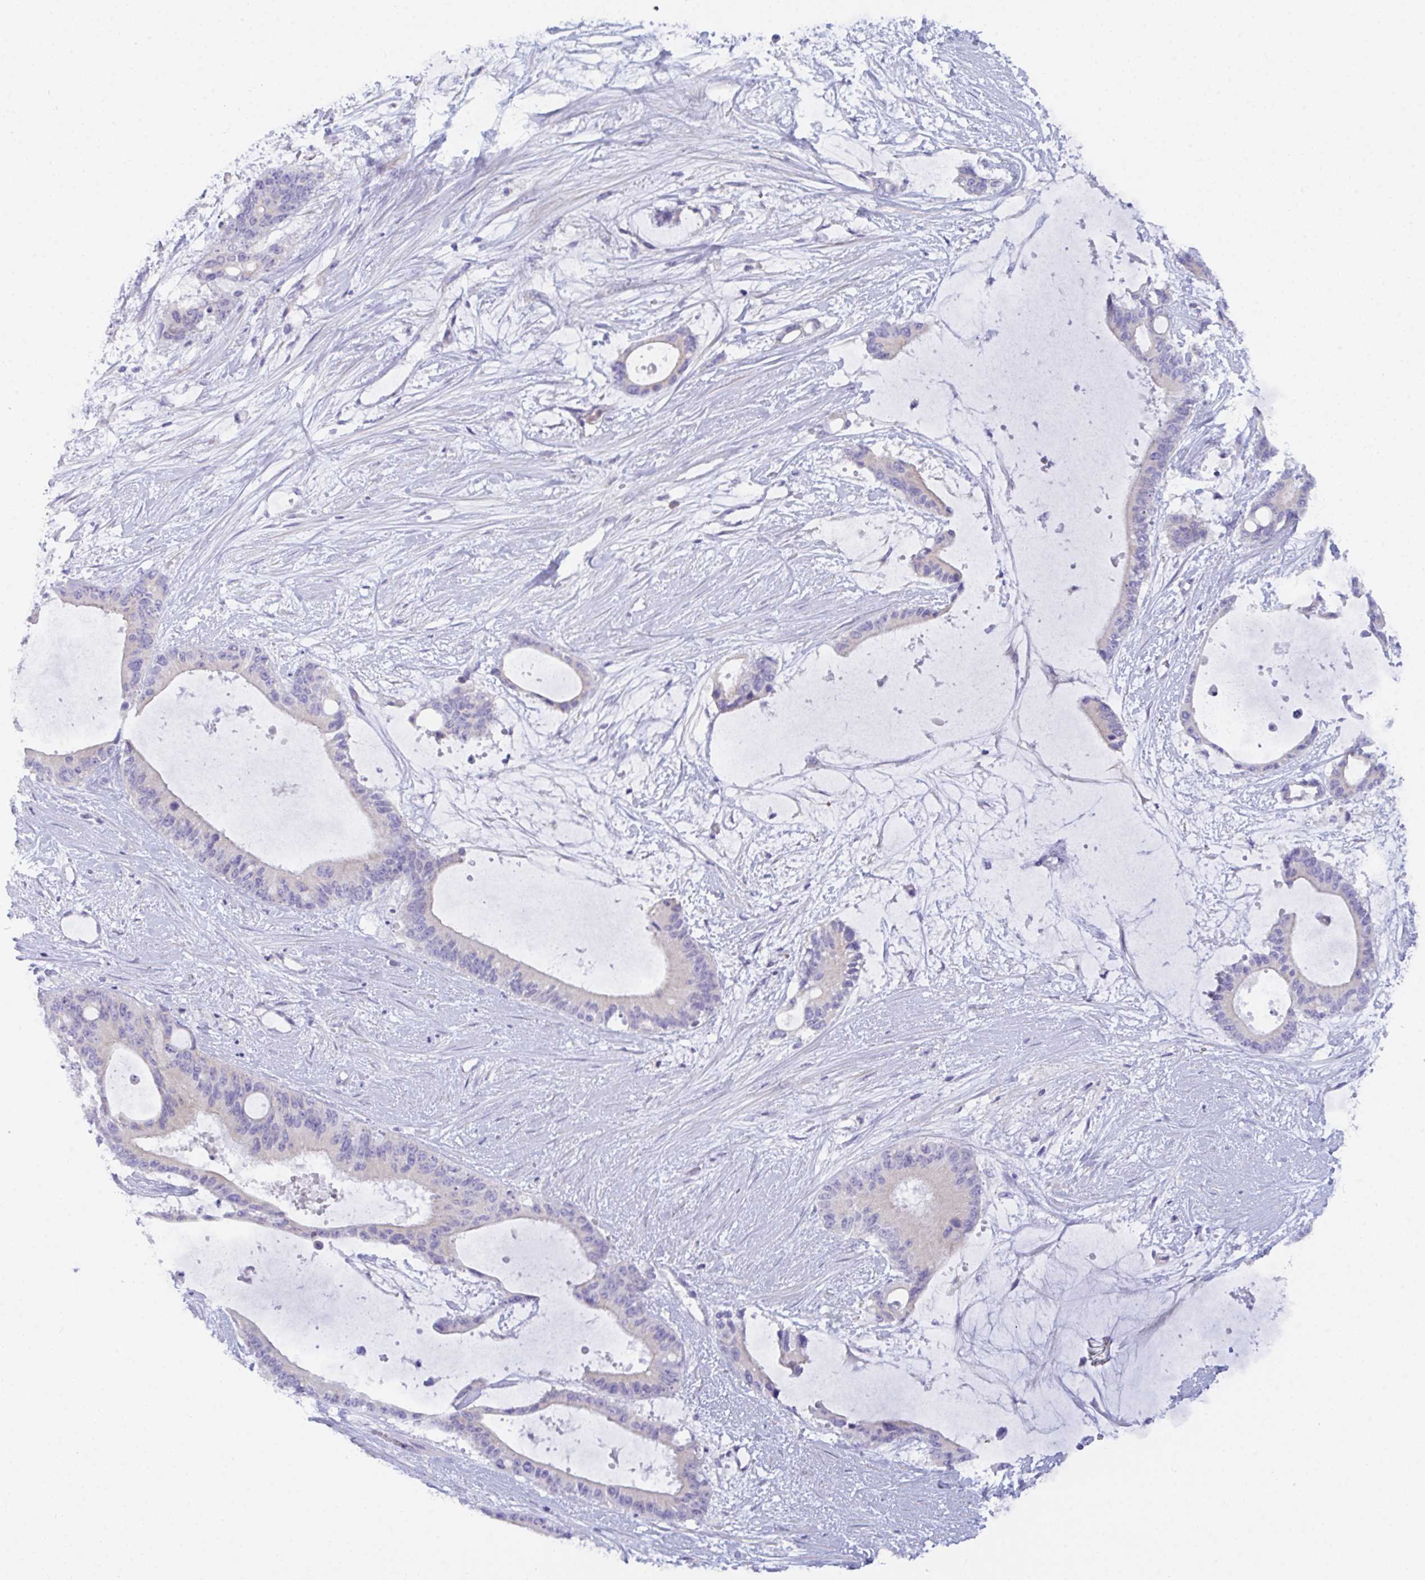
{"staining": {"intensity": "negative", "quantity": "none", "location": "none"}, "tissue": "liver cancer", "cell_type": "Tumor cells", "image_type": "cancer", "snomed": [{"axis": "morphology", "description": "Normal tissue, NOS"}, {"axis": "morphology", "description": "Cholangiocarcinoma"}, {"axis": "topography", "description": "Liver"}, {"axis": "topography", "description": "Peripheral nerve tissue"}], "caption": "This is an IHC micrograph of liver cholangiocarcinoma. There is no expression in tumor cells.", "gene": "CEP170B", "patient": {"sex": "female", "age": 73}}